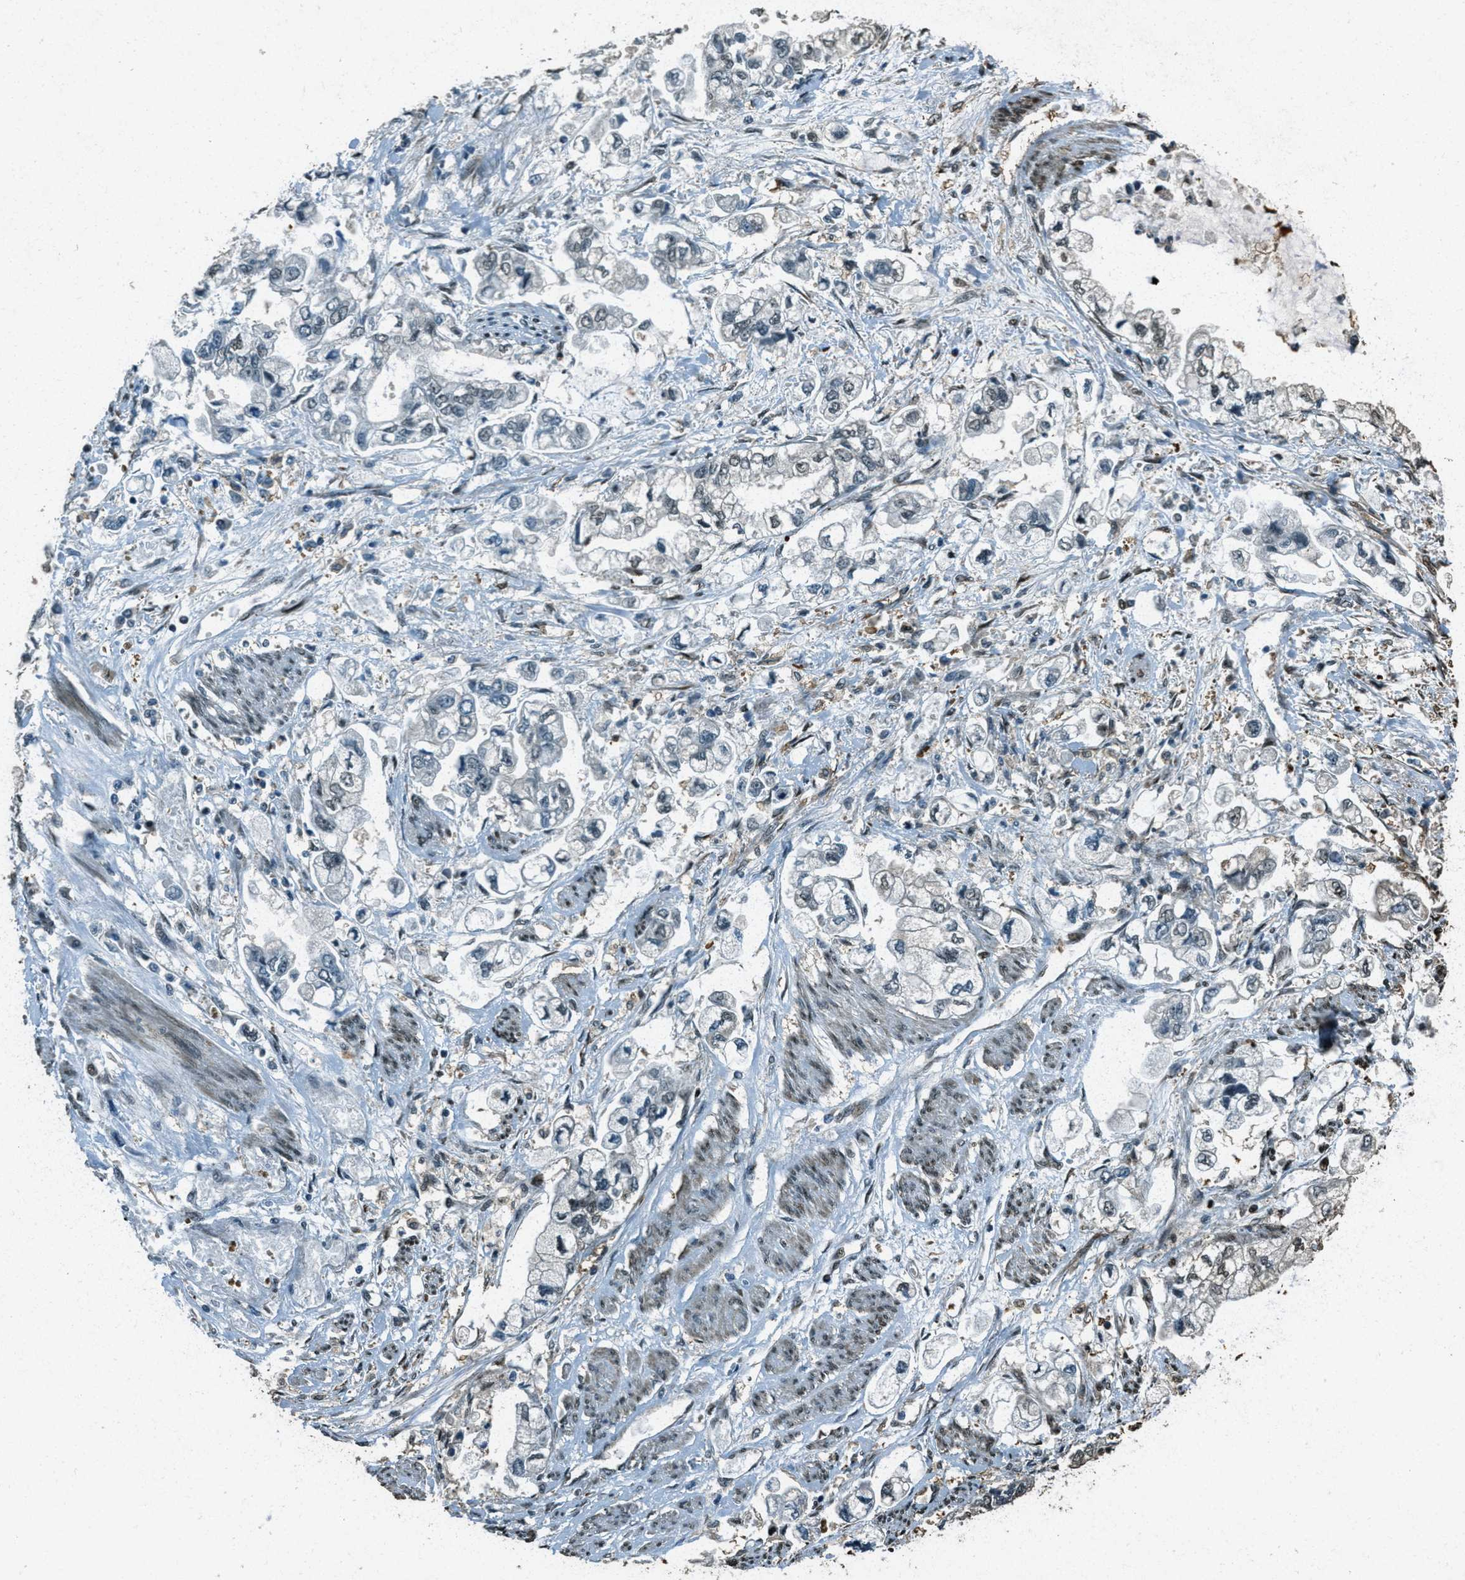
{"staining": {"intensity": "negative", "quantity": "none", "location": "none"}, "tissue": "stomach cancer", "cell_type": "Tumor cells", "image_type": "cancer", "snomed": [{"axis": "morphology", "description": "Normal tissue, NOS"}, {"axis": "morphology", "description": "Adenocarcinoma, NOS"}, {"axis": "topography", "description": "Stomach"}], "caption": "An immunohistochemistry (IHC) image of stomach cancer (adenocarcinoma) is shown. There is no staining in tumor cells of stomach cancer (adenocarcinoma).", "gene": "TARDBP", "patient": {"sex": "male", "age": 62}}